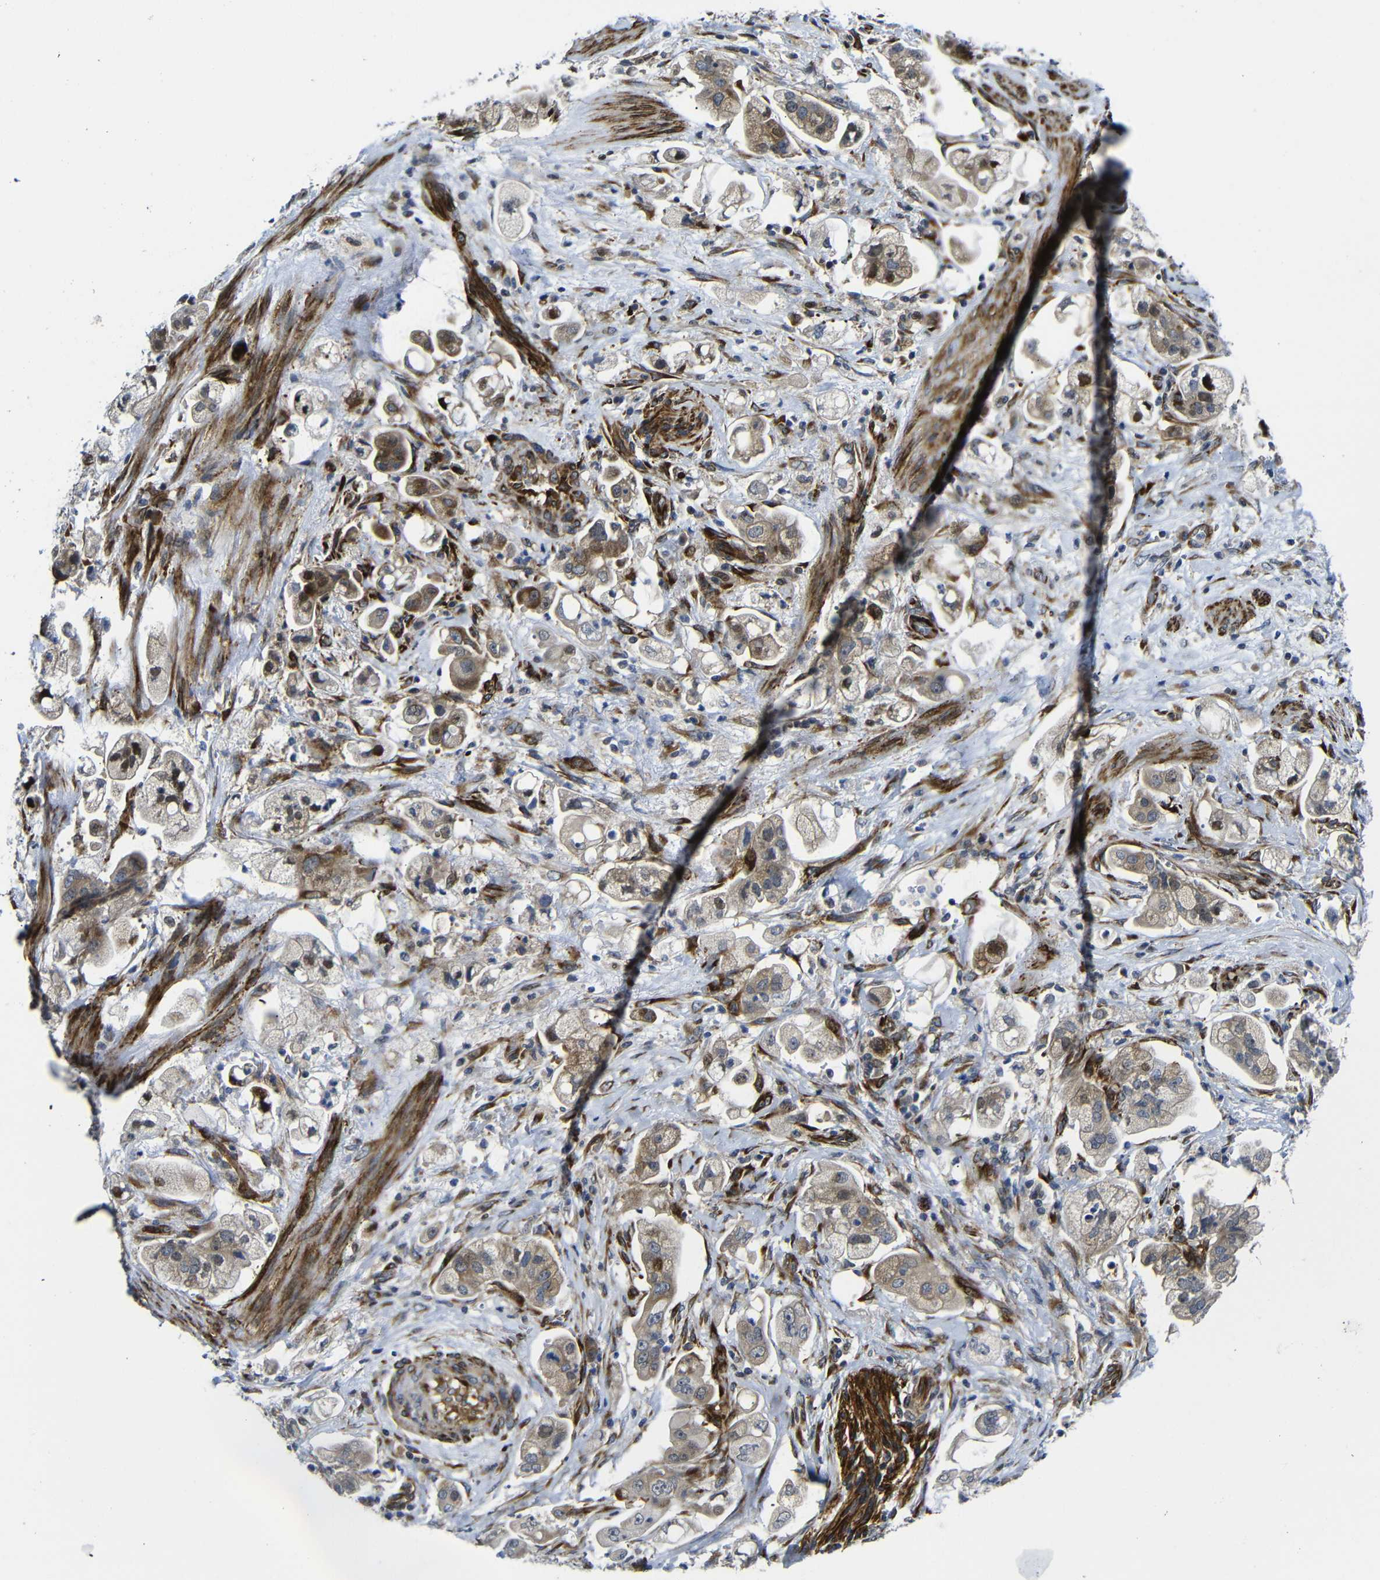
{"staining": {"intensity": "moderate", "quantity": ">75%", "location": "cytoplasmic/membranous"}, "tissue": "stomach cancer", "cell_type": "Tumor cells", "image_type": "cancer", "snomed": [{"axis": "morphology", "description": "Adenocarcinoma, NOS"}, {"axis": "topography", "description": "Stomach"}], "caption": "Protein expression analysis of stomach adenocarcinoma shows moderate cytoplasmic/membranous positivity in about >75% of tumor cells.", "gene": "PARP14", "patient": {"sex": "male", "age": 62}}